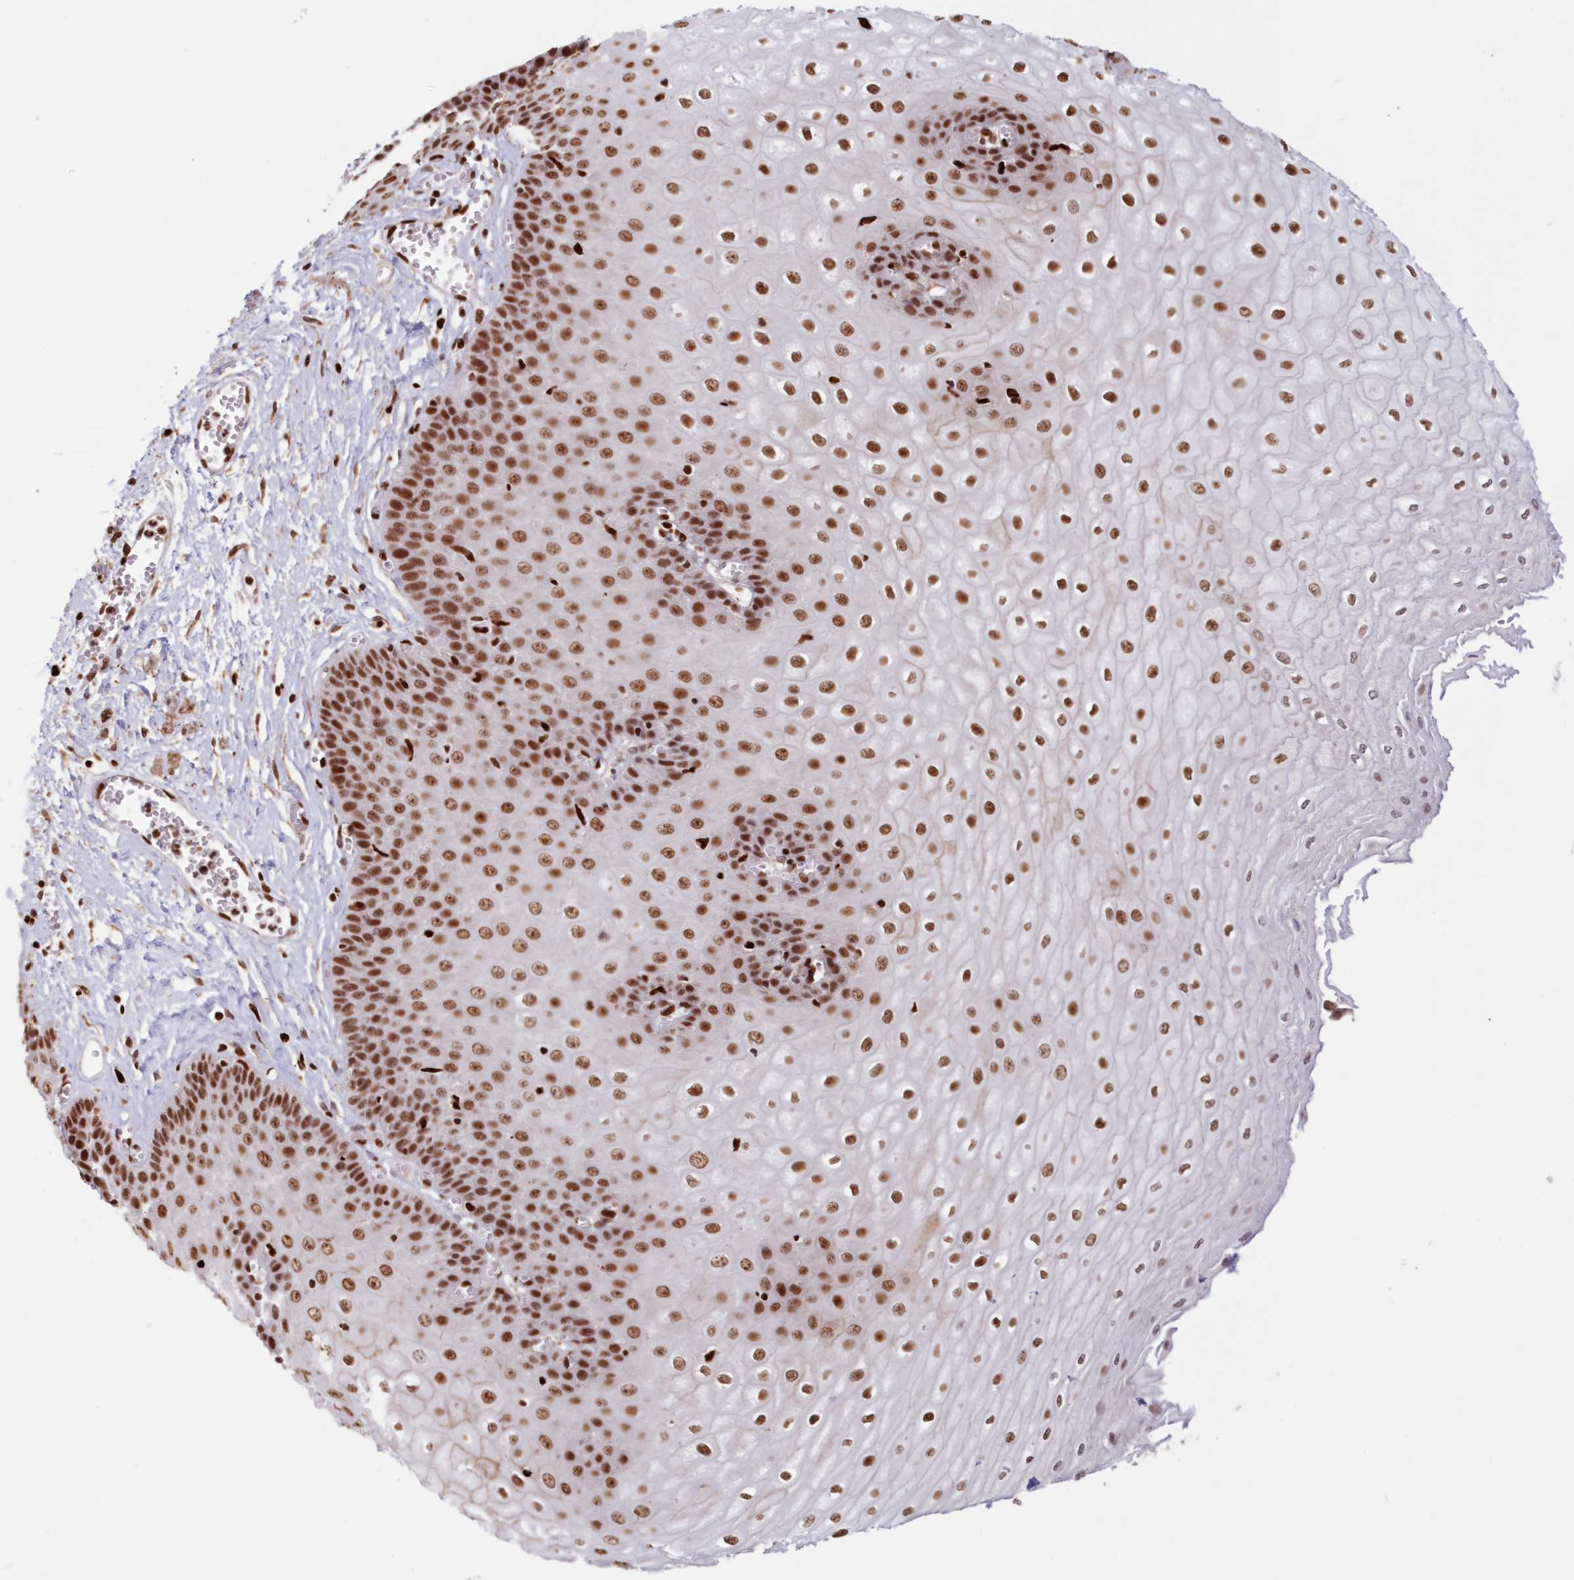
{"staining": {"intensity": "moderate", "quantity": ">75%", "location": "nuclear"}, "tissue": "esophagus", "cell_type": "Squamous epithelial cells", "image_type": "normal", "snomed": [{"axis": "morphology", "description": "Normal tissue, NOS"}, {"axis": "topography", "description": "Esophagus"}], "caption": "A high-resolution histopathology image shows IHC staining of benign esophagus, which shows moderate nuclear positivity in approximately >75% of squamous epithelial cells. (Stains: DAB in brown, nuclei in blue, Microscopy: brightfield microscopy at high magnification).", "gene": "POLR2B", "patient": {"sex": "male", "age": 60}}